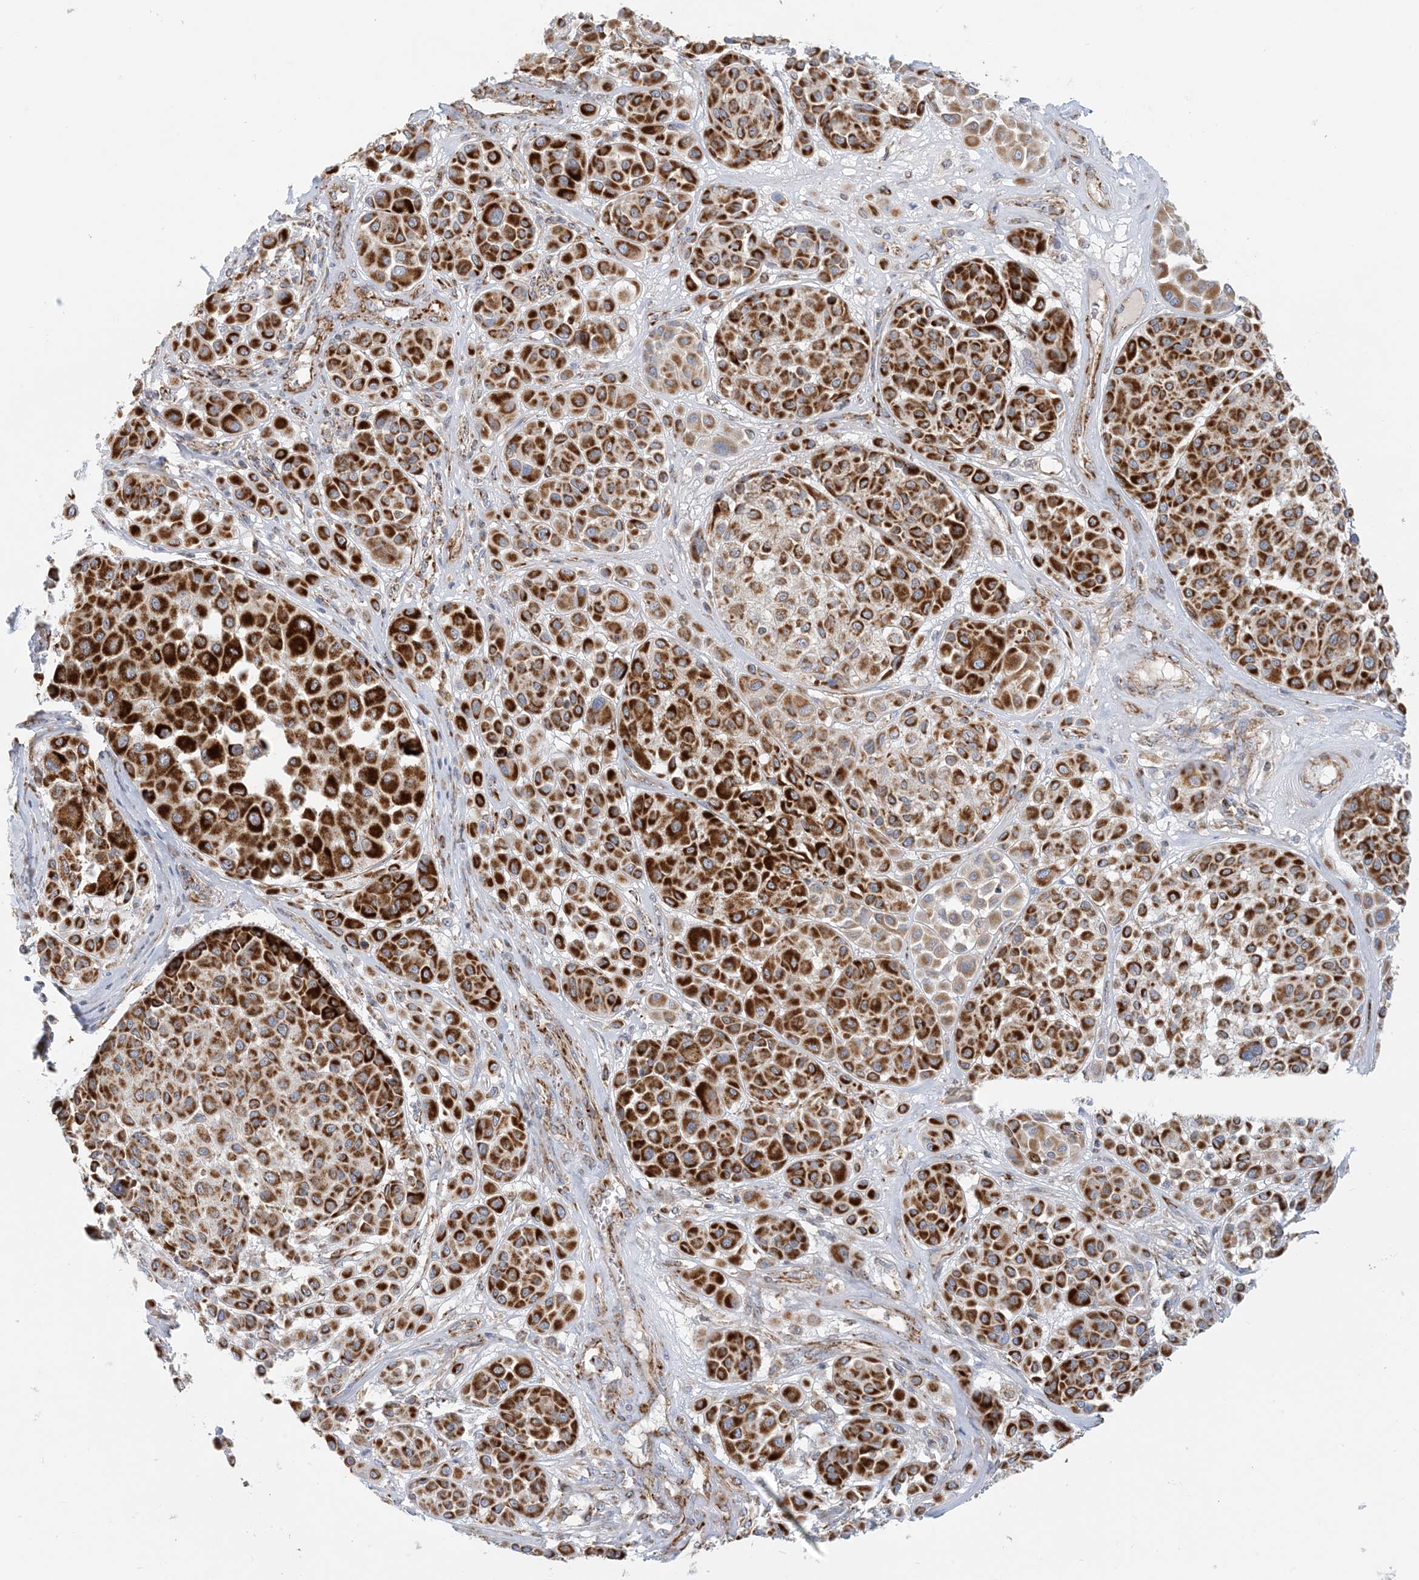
{"staining": {"intensity": "strong", "quantity": ">75%", "location": "cytoplasmic/membranous"}, "tissue": "melanoma", "cell_type": "Tumor cells", "image_type": "cancer", "snomed": [{"axis": "morphology", "description": "Malignant melanoma, Metastatic site"}, {"axis": "topography", "description": "Soft tissue"}], "caption": "Human malignant melanoma (metastatic site) stained with a protein marker shows strong staining in tumor cells.", "gene": "COA3", "patient": {"sex": "male", "age": 41}}